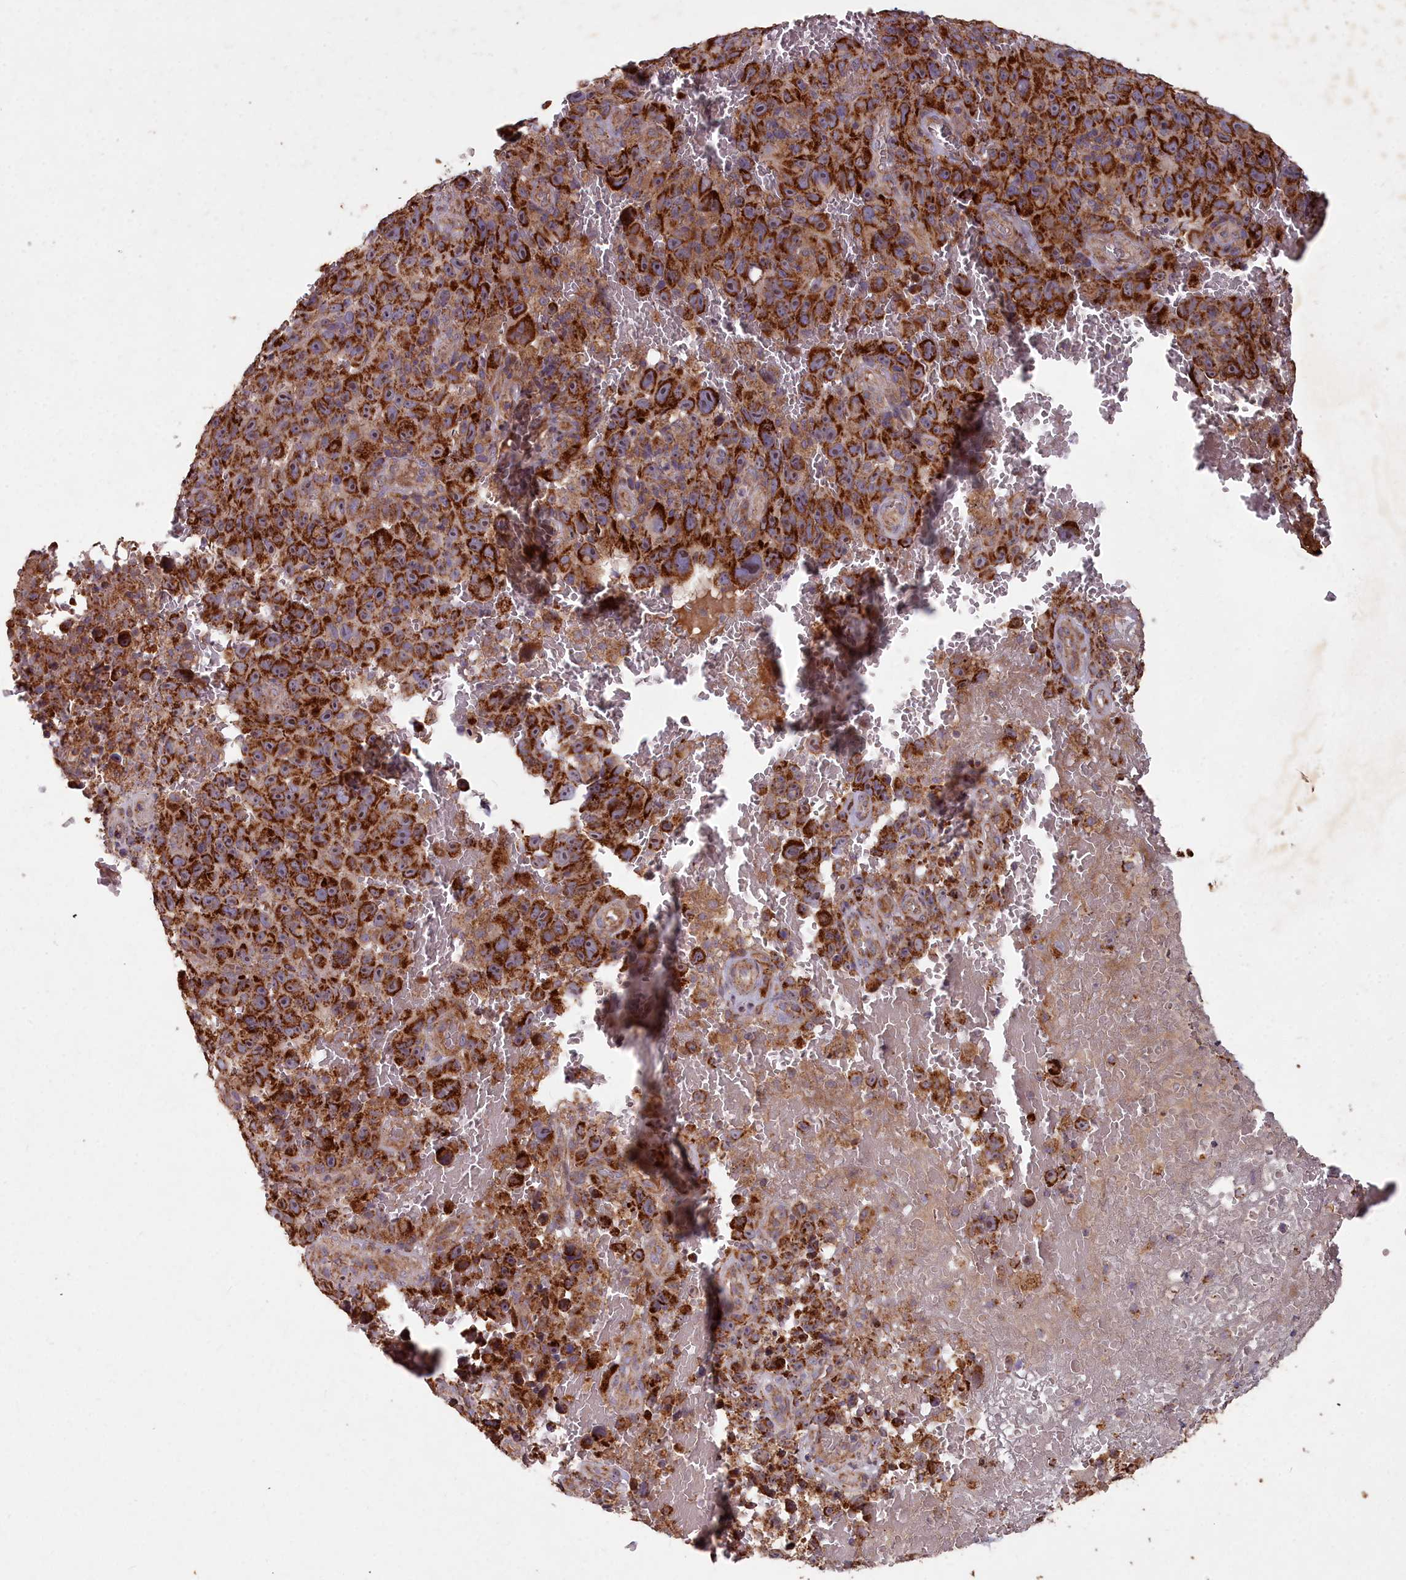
{"staining": {"intensity": "strong", "quantity": ">75%", "location": "cytoplasmic/membranous"}, "tissue": "melanoma", "cell_type": "Tumor cells", "image_type": "cancer", "snomed": [{"axis": "morphology", "description": "Malignant melanoma, NOS"}, {"axis": "topography", "description": "Skin"}], "caption": "Protein analysis of melanoma tissue demonstrates strong cytoplasmic/membranous expression in approximately >75% of tumor cells.", "gene": "COX11", "patient": {"sex": "female", "age": 82}}